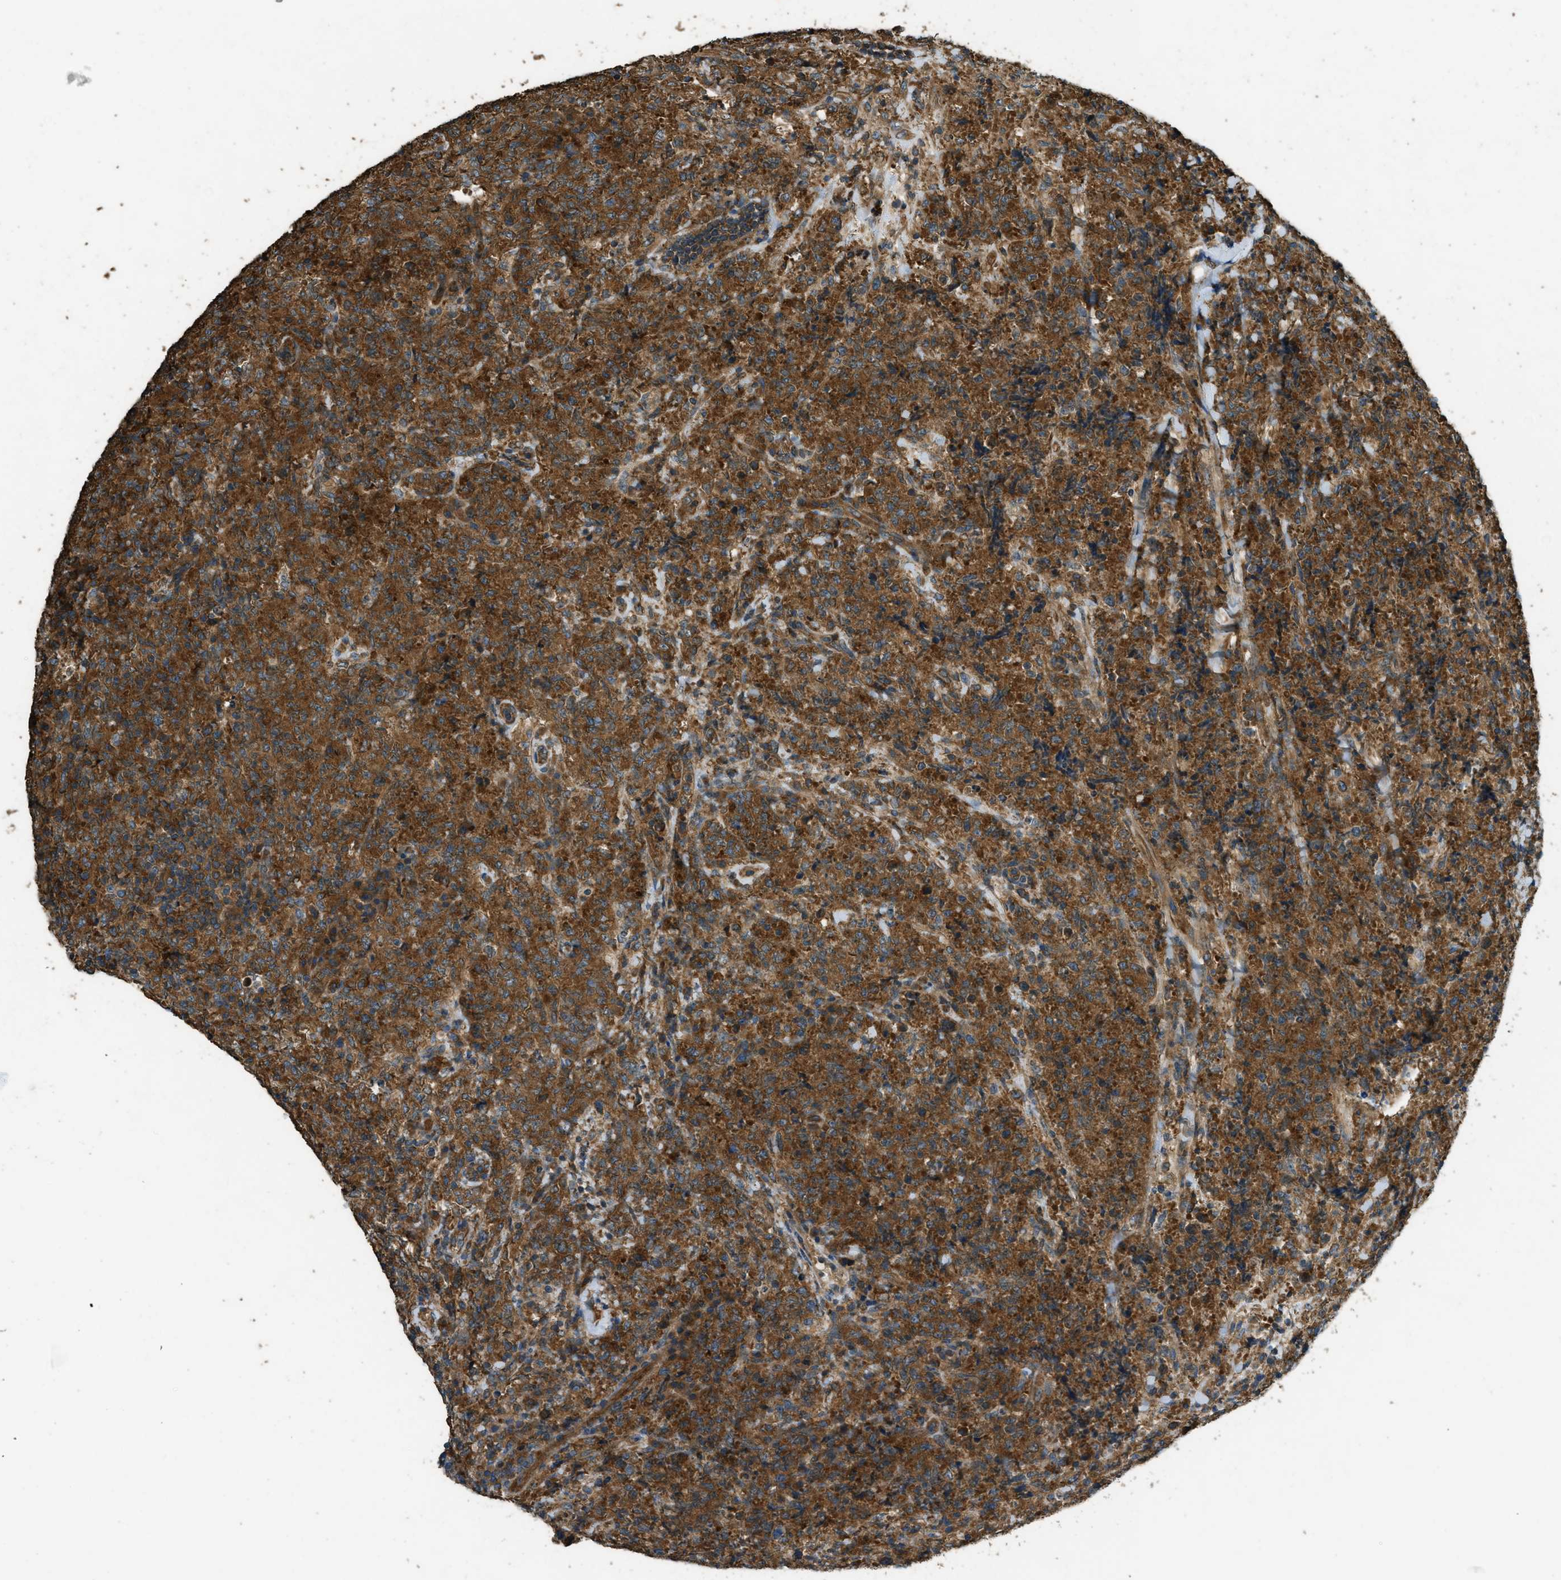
{"staining": {"intensity": "strong", "quantity": ">75%", "location": "cytoplasmic/membranous"}, "tissue": "lymphoma", "cell_type": "Tumor cells", "image_type": "cancer", "snomed": [{"axis": "morphology", "description": "Malignant lymphoma, non-Hodgkin's type, High grade"}, {"axis": "topography", "description": "Tonsil"}], "caption": "Brown immunohistochemical staining in lymphoma displays strong cytoplasmic/membranous staining in approximately >75% of tumor cells. (DAB (3,3'-diaminobenzidine) IHC with brightfield microscopy, high magnification).", "gene": "MARS1", "patient": {"sex": "female", "age": 36}}